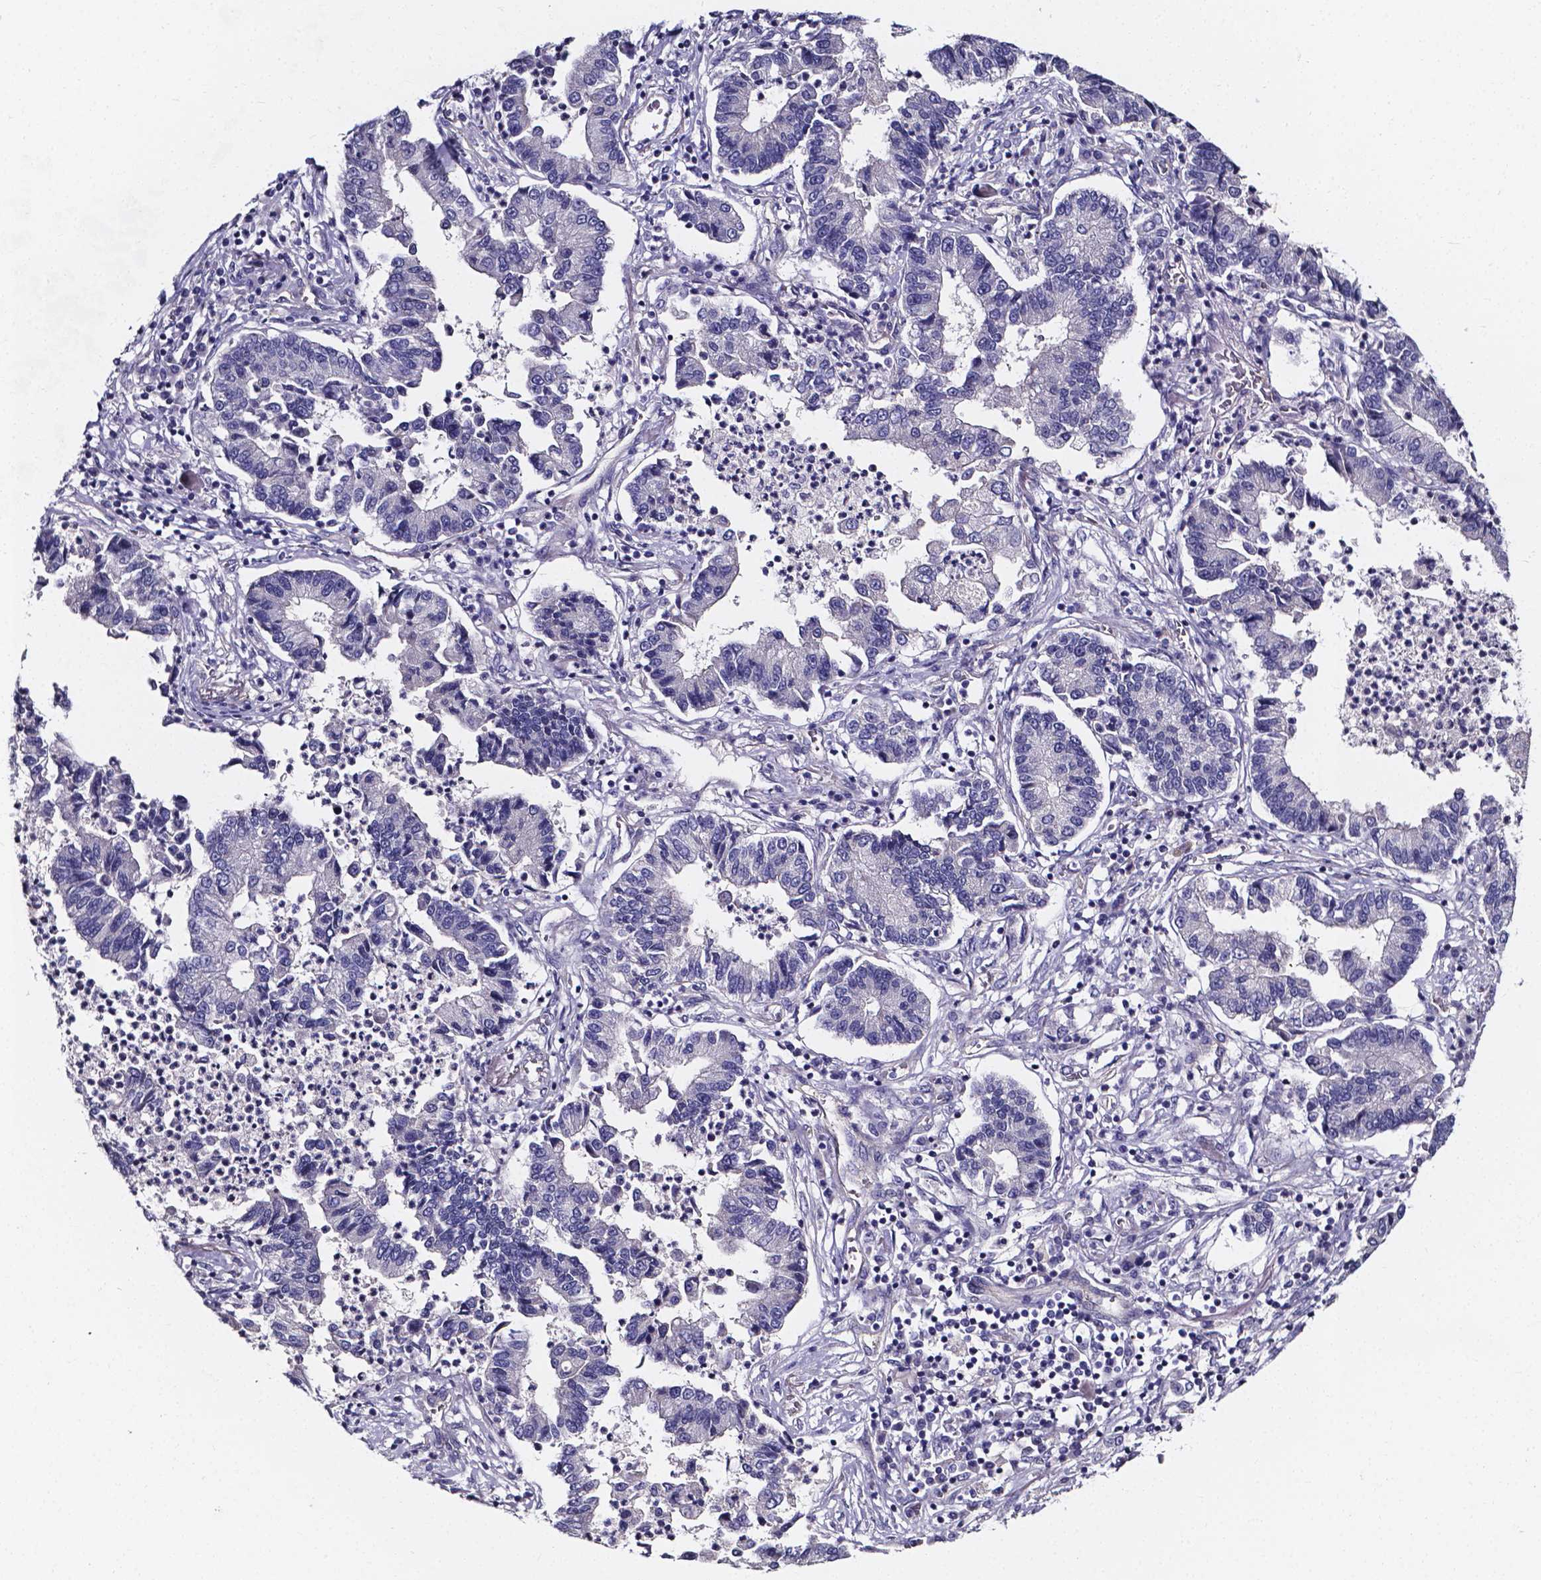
{"staining": {"intensity": "negative", "quantity": "none", "location": "none"}, "tissue": "lung cancer", "cell_type": "Tumor cells", "image_type": "cancer", "snomed": [{"axis": "morphology", "description": "Adenocarcinoma, NOS"}, {"axis": "topography", "description": "Lung"}], "caption": "A photomicrograph of lung cancer stained for a protein exhibits no brown staining in tumor cells.", "gene": "CACNG8", "patient": {"sex": "female", "age": 57}}